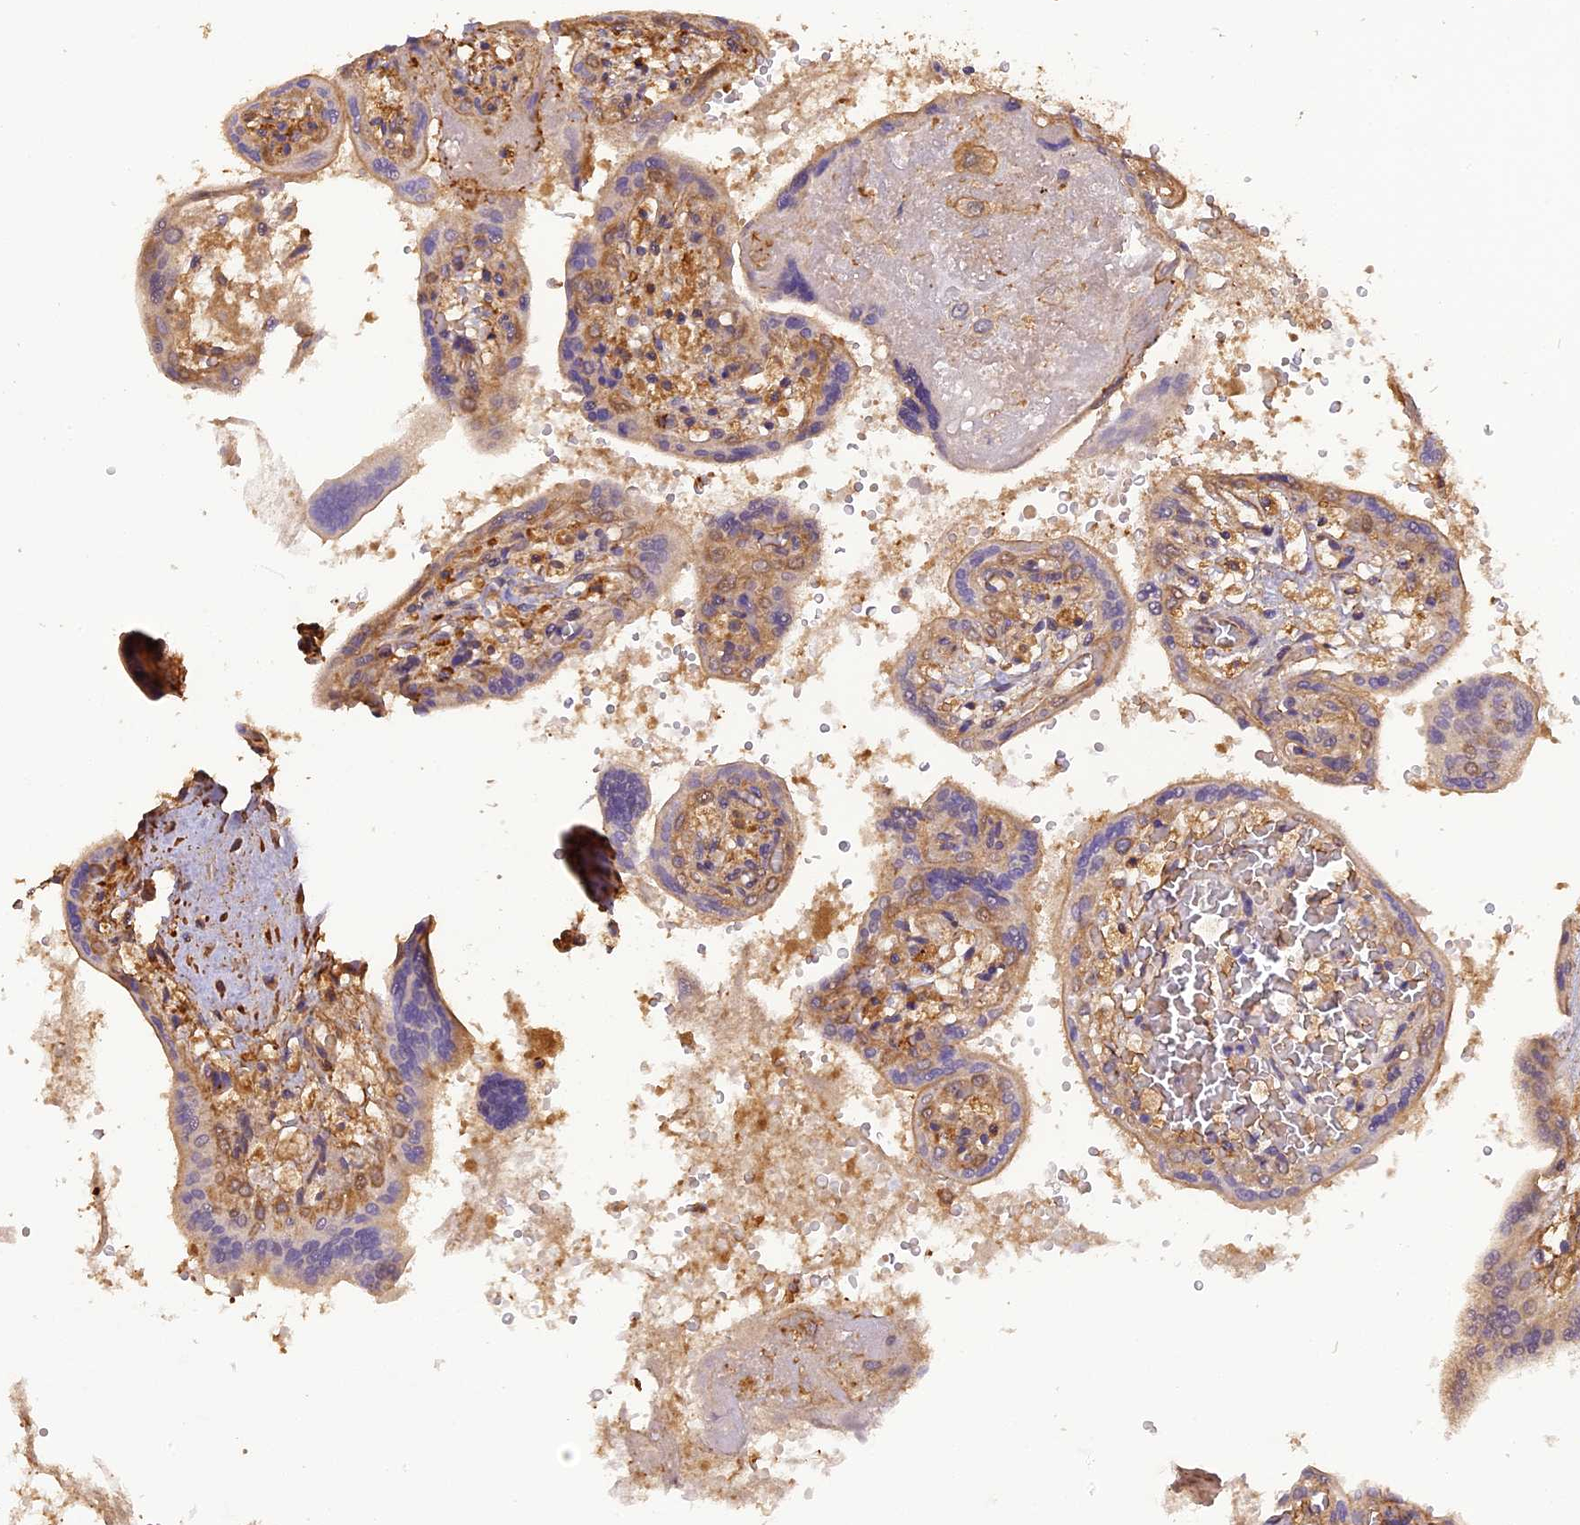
{"staining": {"intensity": "moderate", "quantity": ">75%", "location": "nuclear"}, "tissue": "placenta", "cell_type": "Decidual cells", "image_type": "normal", "snomed": [{"axis": "morphology", "description": "Normal tissue, NOS"}, {"axis": "topography", "description": "Placenta"}], "caption": "Decidual cells show moderate nuclear expression in approximately >75% of cells in benign placenta.", "gene": "STOML1", "patient": {"sex": "female", "age": 37}}